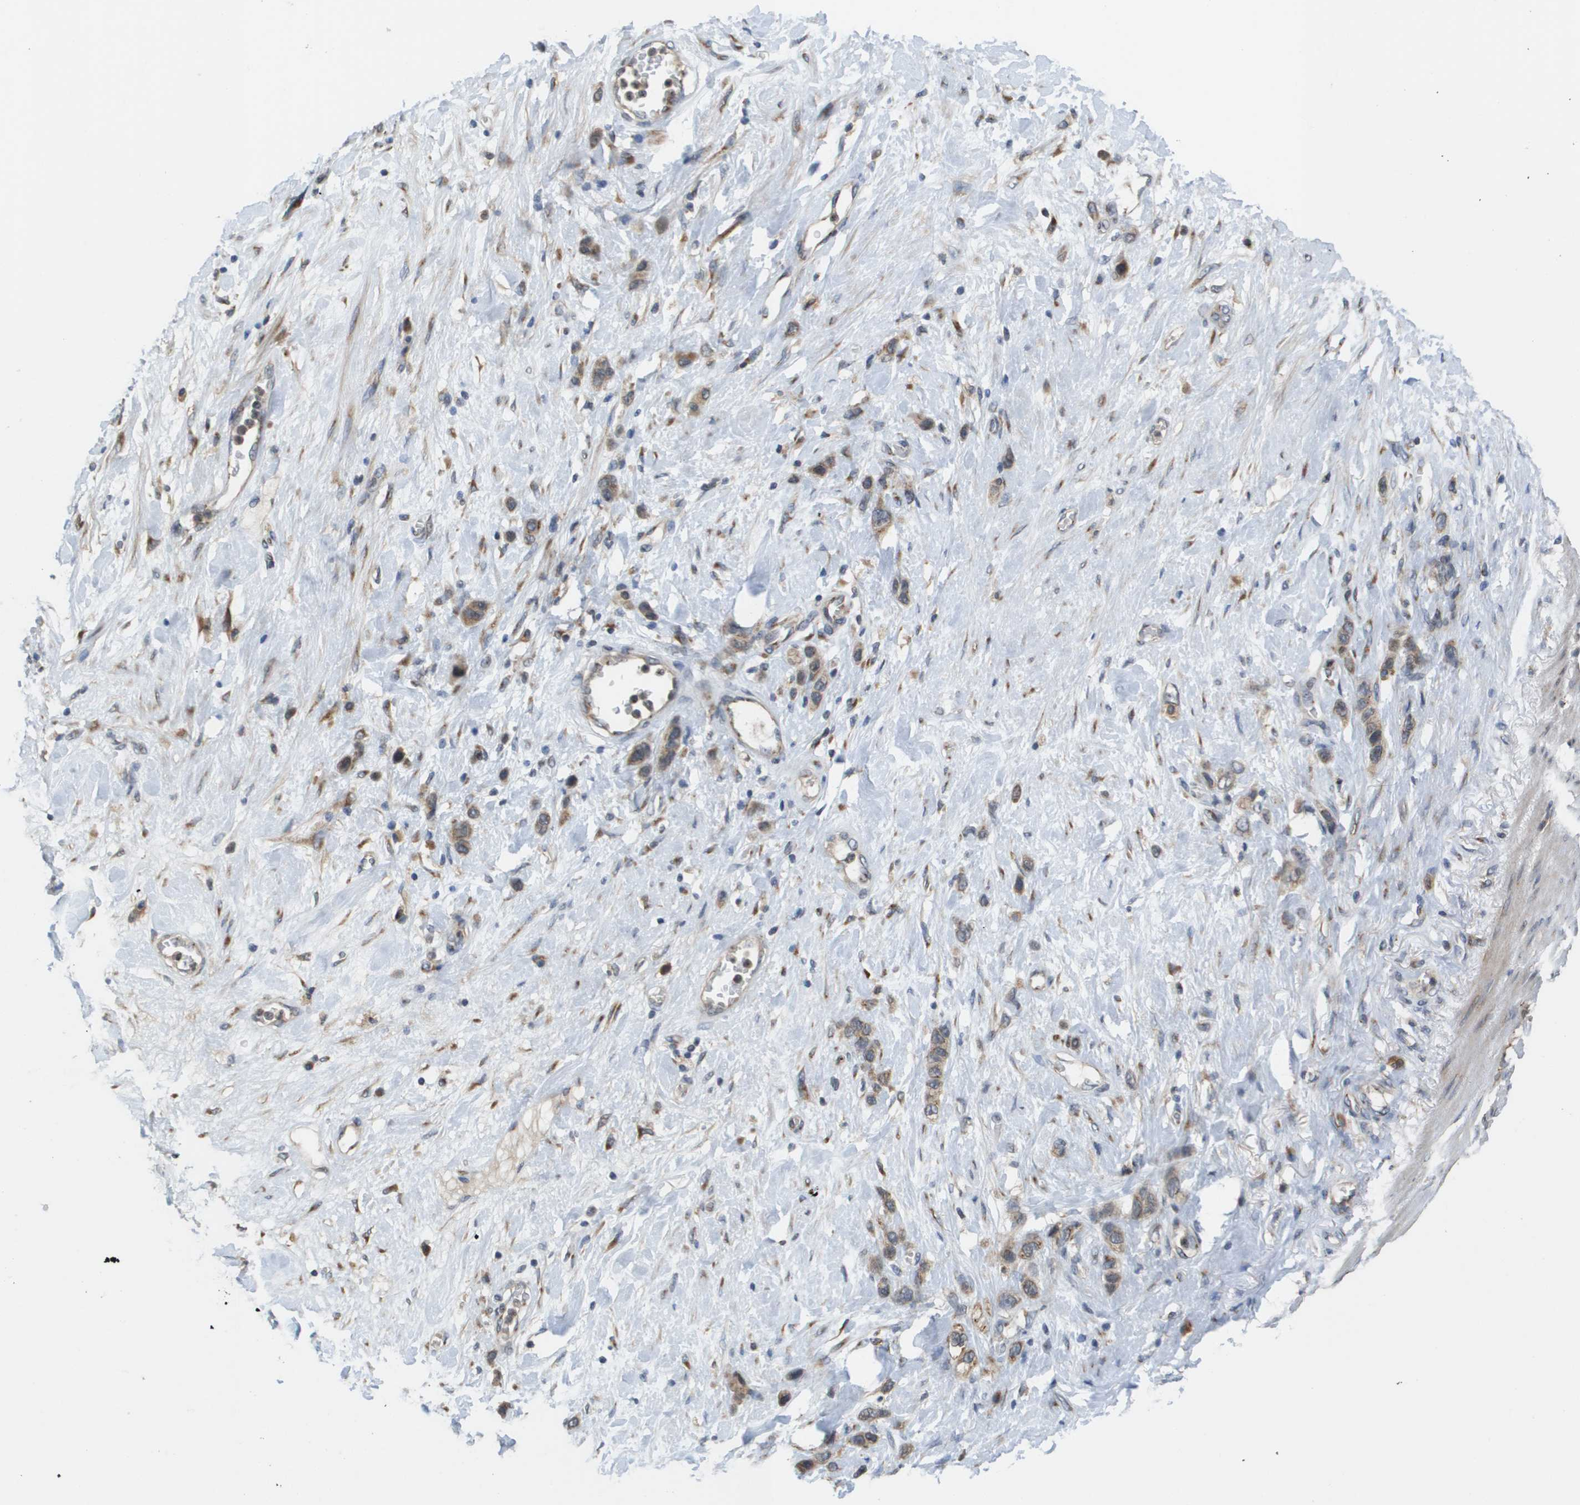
{"staining": {"intensity": "moderate", "quantity": ">75%", "location": "cytoplasmic/membranous"}, "tissue": "stomach cancer", "cell_type": "Tumor cells", "image_type": "cancer", "snomed": [{"axis": "morphology", "description": "Adenocarcinoma, NOS"}, {"axis": "morphology", "description": "Adenocarcinoma, High grade"}, {"axis": "topography", "description": "Stomach, upper"}, {"axis": "topography", "description": "Stomach, lower"}], "caption": "A brown stain labels moderate cytoplasmic/membranous positivity of a protein in stomach adenocarcinoma tumor cells. (DAB IHC with brightfield microscopy, high magnification).", "gene": "PCK1", "patient": {"sex": "female", "age": 65}}